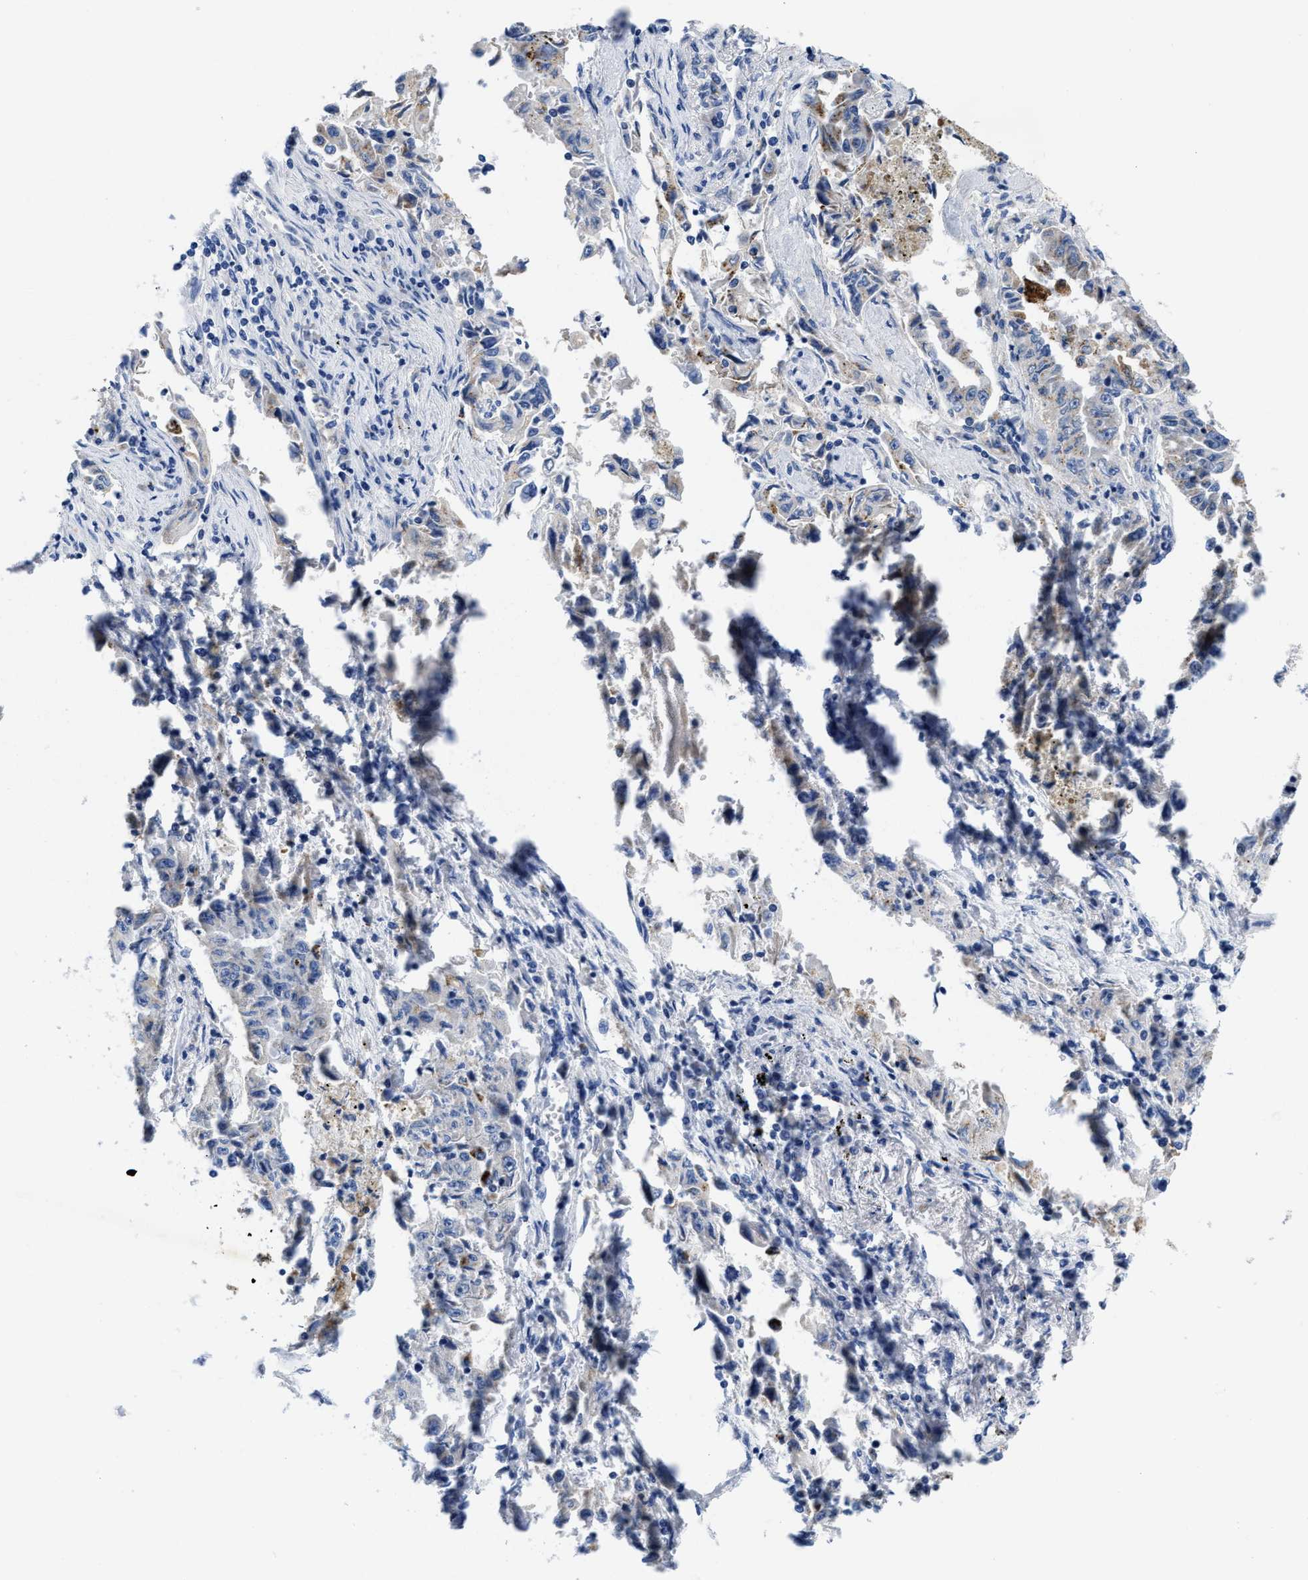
{"staining": {"intensity": "weak", "quantity": "<25%", "location": "cytoplasmic/membranous"}, "tissue": "lung cancer", "cell_type": "Tumor cells", "image_type": "cancer", "snomed": [{"axis": "morphology", "description": "Adenocarcinoma, NOS"}, {"axis": "topography", "description": "Lung"}], "caption": "Immunohistochemistry of adenocarcinoma (lung) displays no staining in tumor cells.", "gene": "TBRG4", "patient": {"sex": "female", "age": 51}}